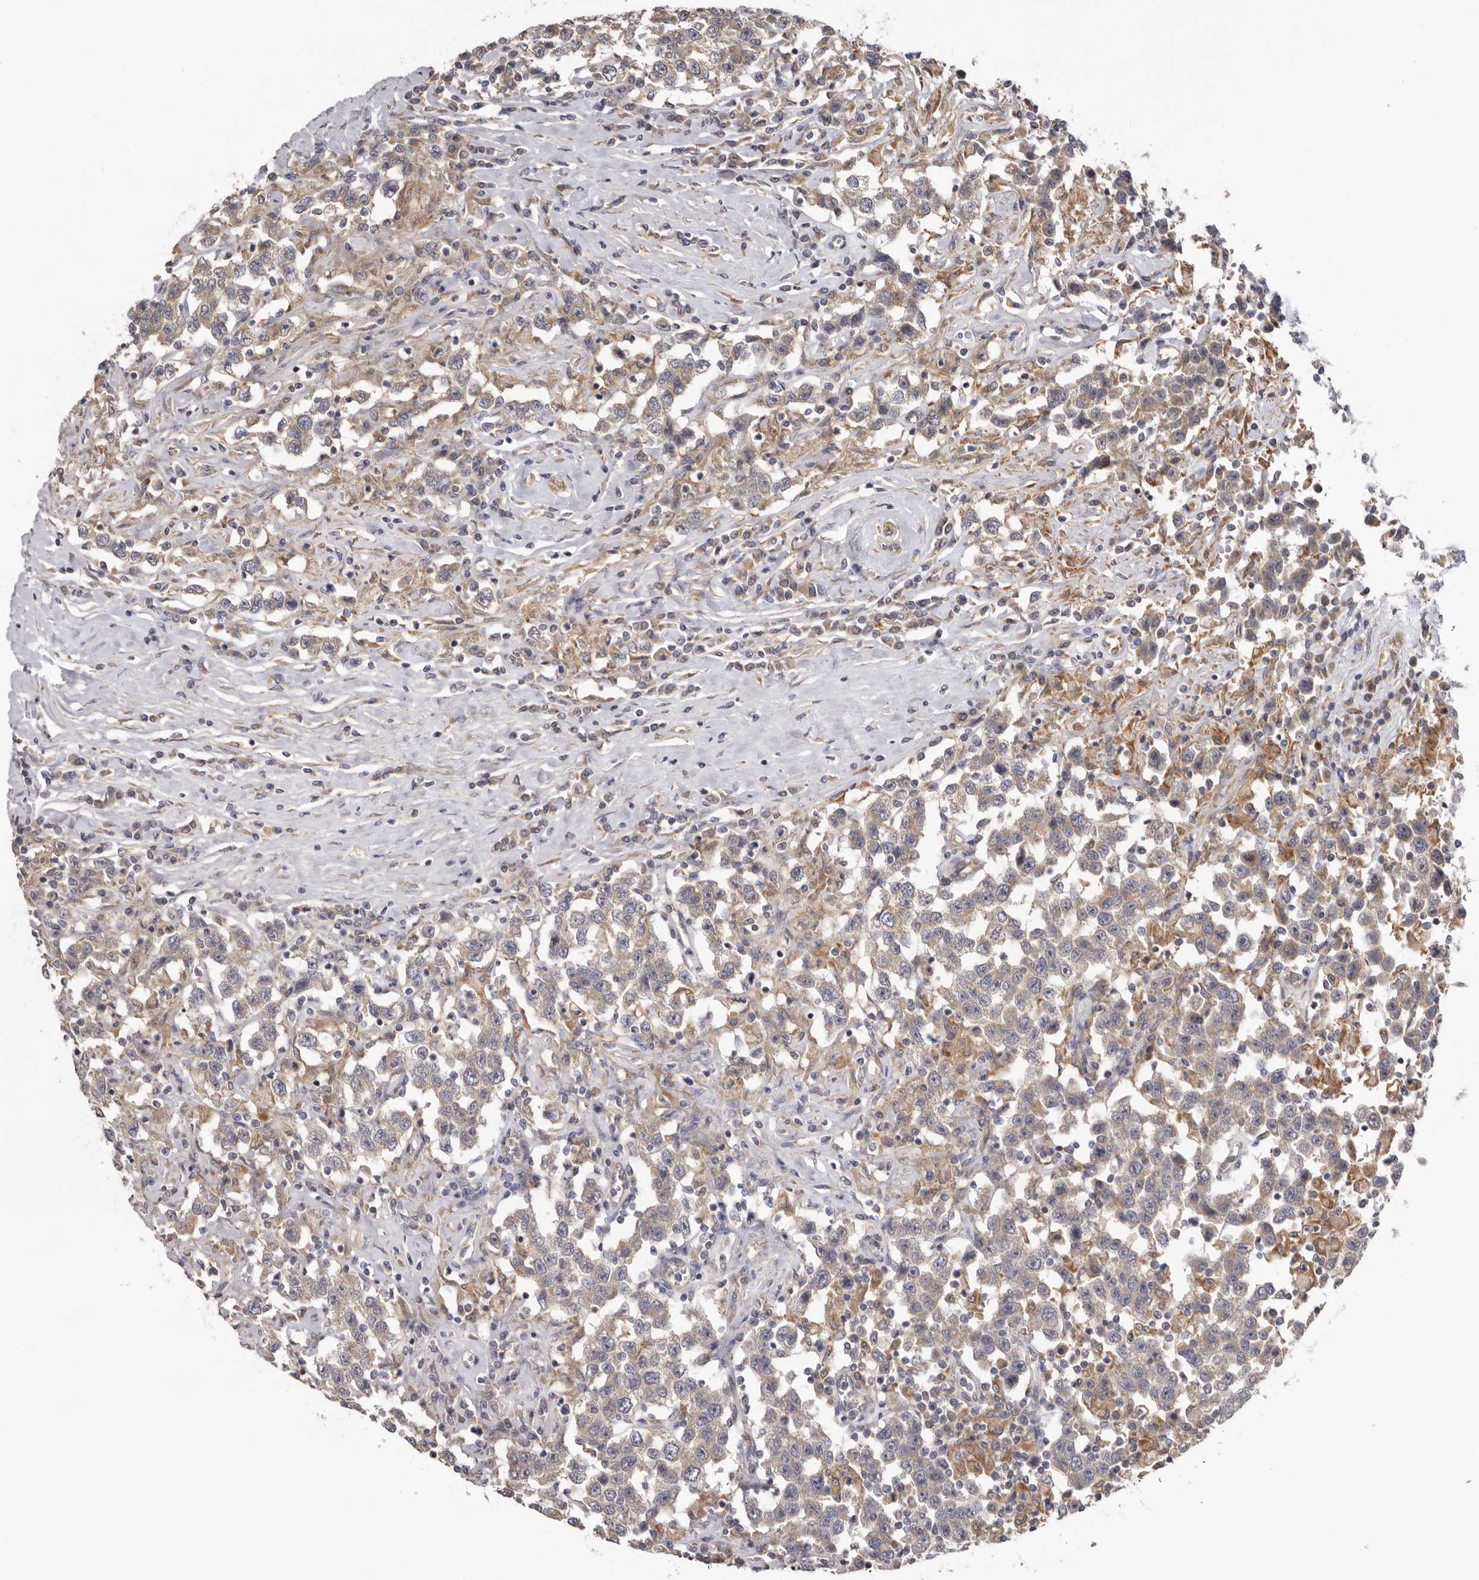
{"staining": {"intensity": "weak", "quantity": "<25%", "location": "cytoplasmic/membranous"}, "tissue": "testis cancer", "cell_type": "Tumor cells", "image_type": "cancer", "snomed": [{"axis": "morphology", "description": "Seminoma, NOS"}, {"axis": "topography", "description": "Testis"}], "caption": "Tumor cells are negative for brown protein staining in testis cancer (seminoma).", "gene": "HINT3", "patient": {"sex": "male", "age": 41}}